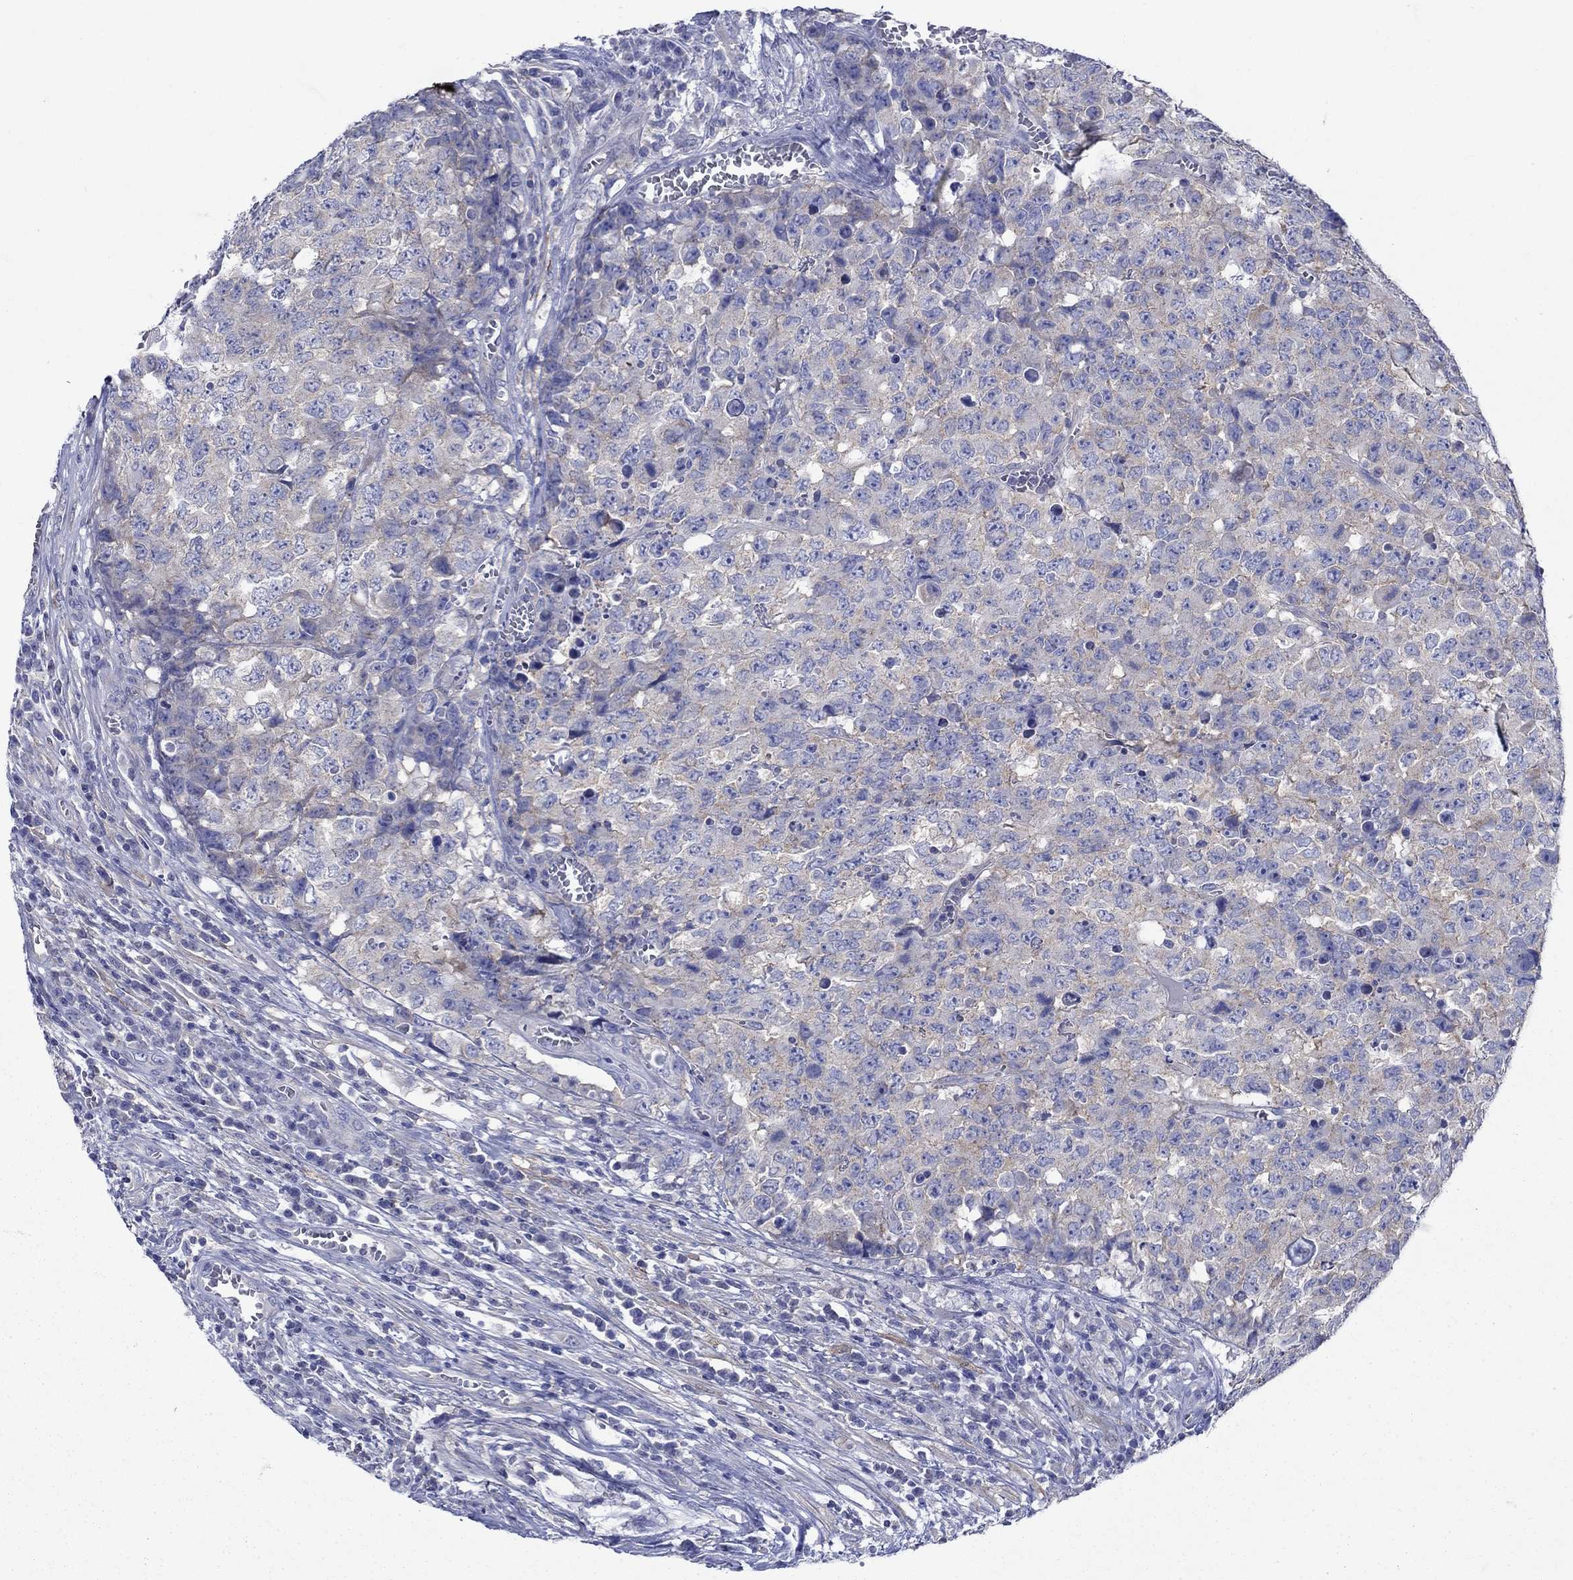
{"staining": {"intensity": "weak", "quantity": "<25%", "location": "cytoplasmic/membranous"}, "tissue": "testis cancer", "cell_type": "Tumor cells", "image_type": "cancer", "snomed": [{"axis": "morphology", "description": "Carcinoma, Embryonal, NOS"}, {"axis": "topography", "description": "Testis"}], "caption": "Immunohistochemistry histopathology image of human testis cancer stained for a protein (brown), which shows no staining in tumor cells.", "gene": "SULT2B1", "patient": {"sex": "male", "age": 23}}